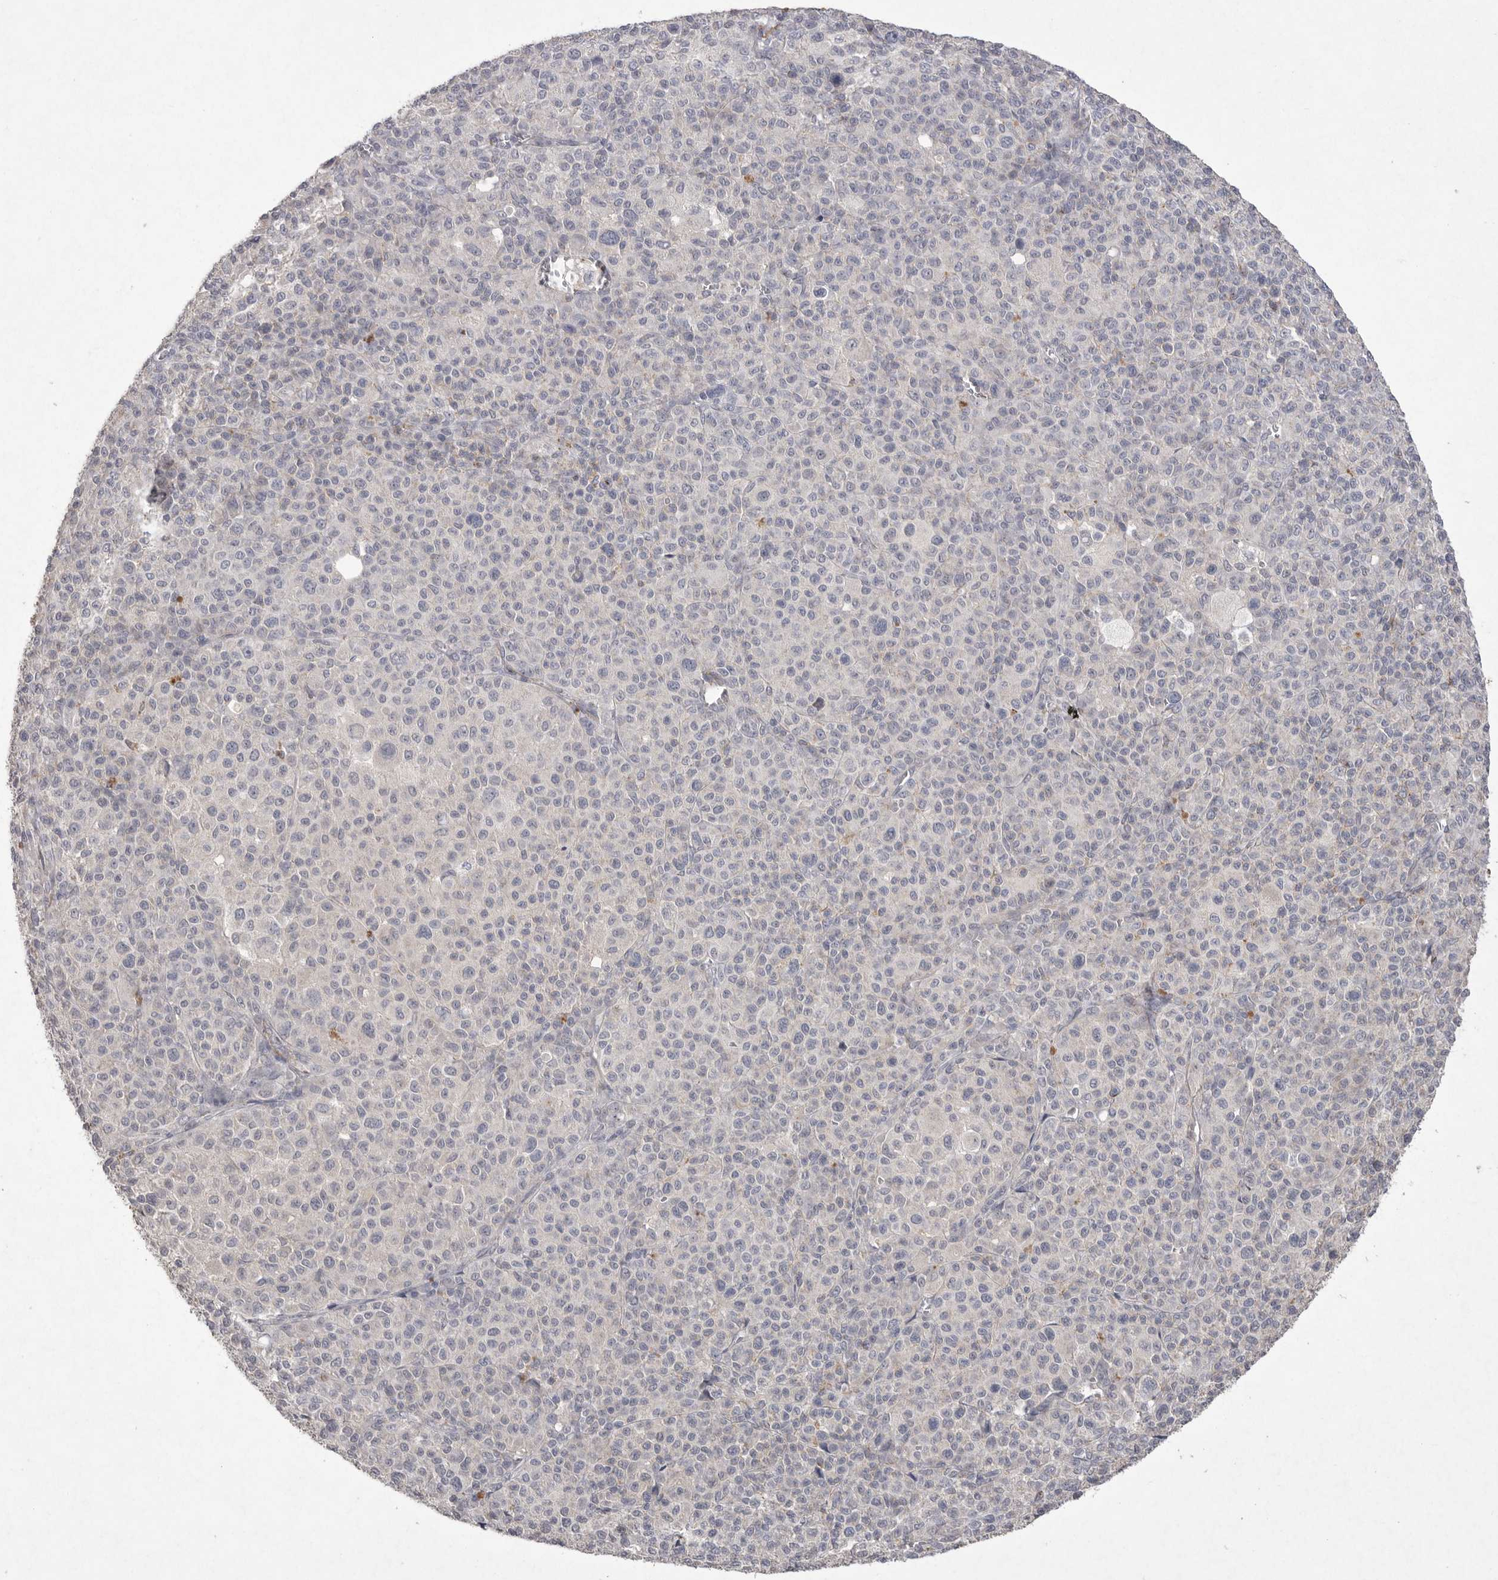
{"staining": {"intensity": "negative", "quantity": "none", "location": "none"}, "tissue": "melanoma", "cell_type": "Tumor cells", "image_type": "cancer", "snomed": [{"axis": "morphology", "description": "Malignant melanoma, Metastatic site"}, {"axis": "topography", "description": "Skin"}], "caption": "Immunohistochemical staining of human malignant melanoma (metastatic site) shows no significant positivity in tumor cells.", "gene": "VANGL2", "patient": {"sex": "female", "age": 74}}